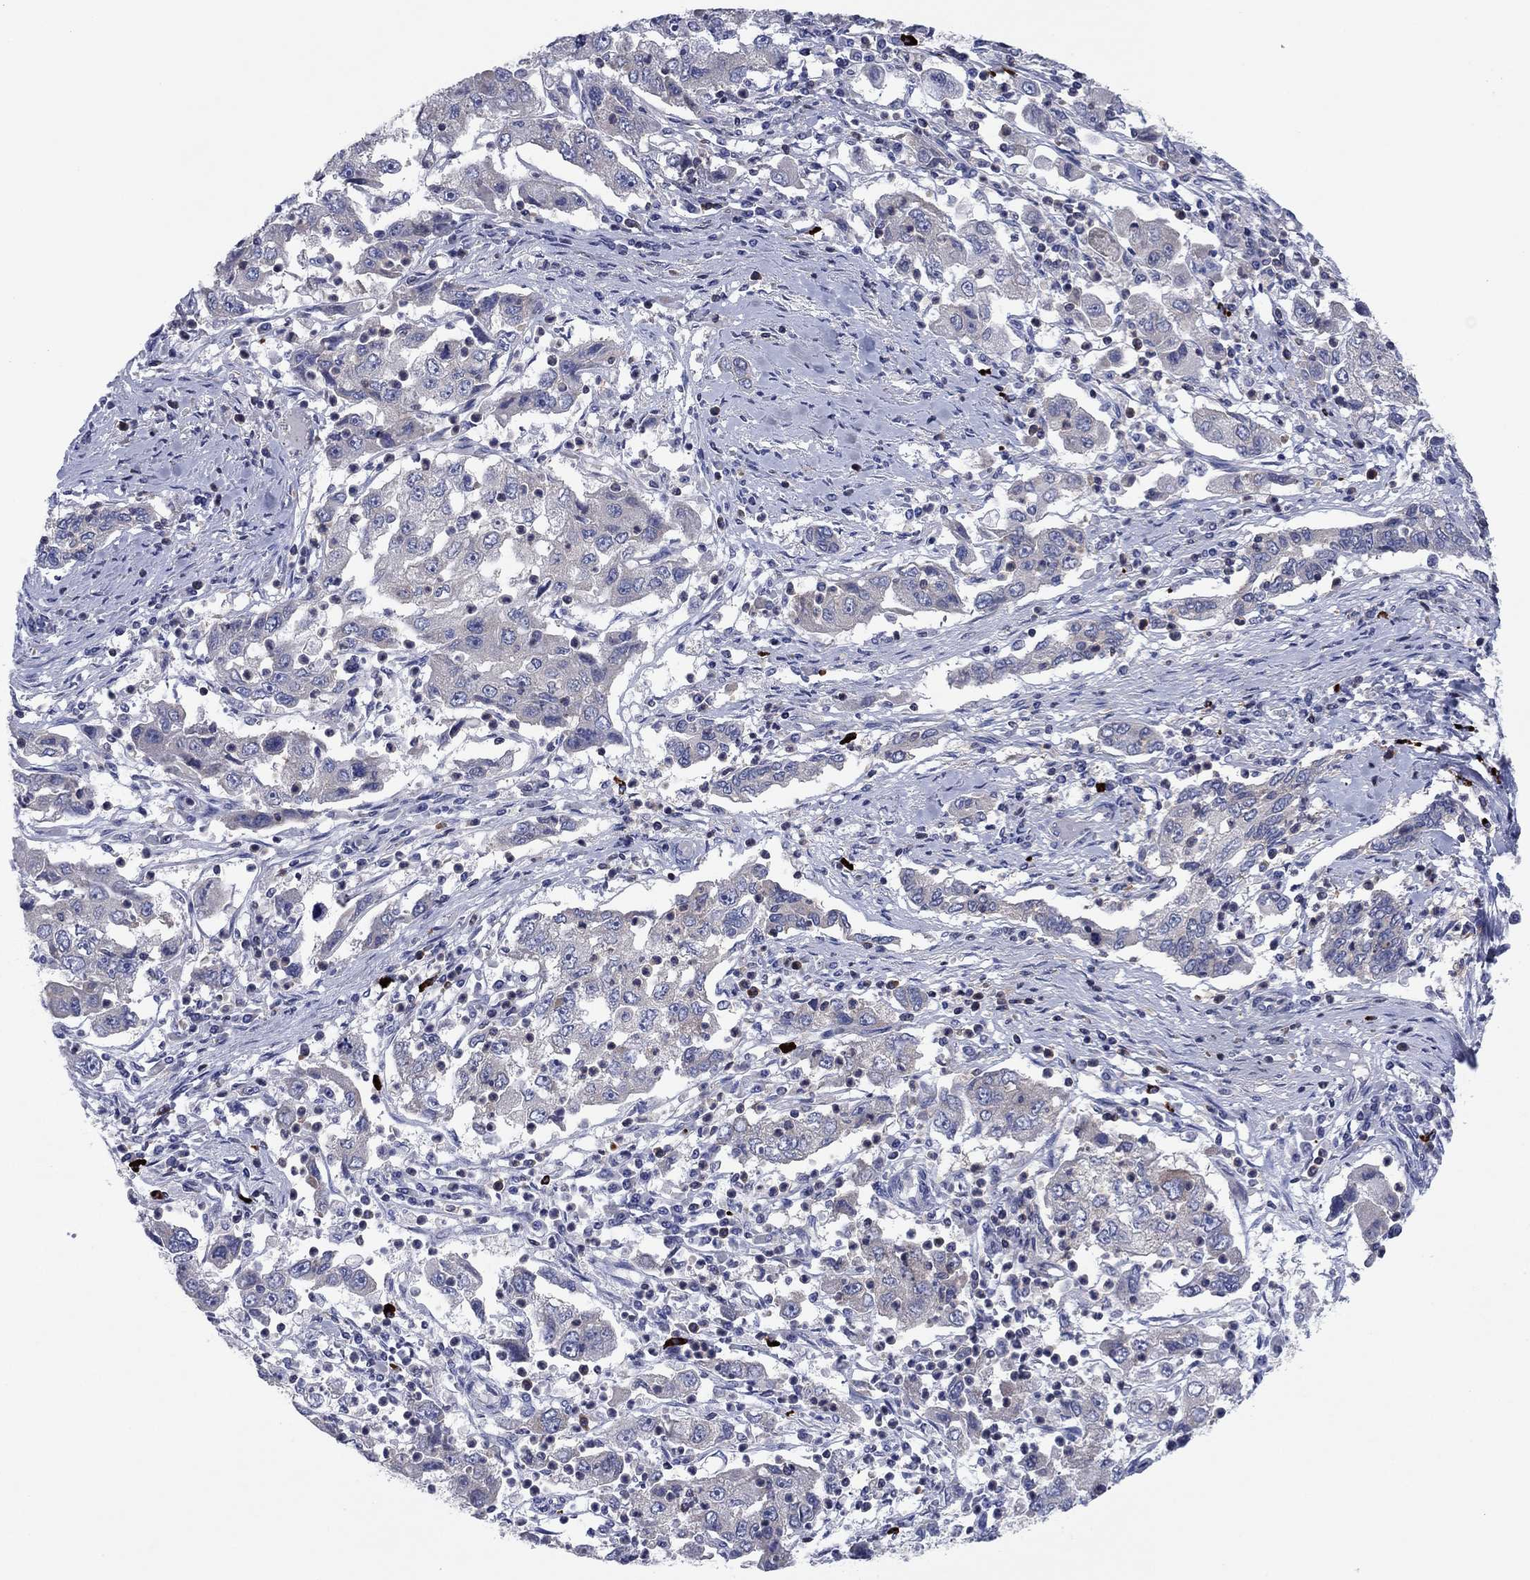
{"staining": {"intensity": "negative", "quantity": "none", "location": "none"}, "tissue": "cervical cancer", "cell_type": "Tumor cells", "image_type": "cancer", "snomed": [{"axis": "morphology", "description": "Squamous cell carcinoma, NOS"}, {"axis": "topography", "description": "Cervix"}], "caption": "Human squamous cell carcinoma (cervical) stained for a protein using immunohistochemistry (IHC) demonstrates no staining in tumor cells.", "gene": "PVR", "patient": {"sex": "female", "age": 36}}